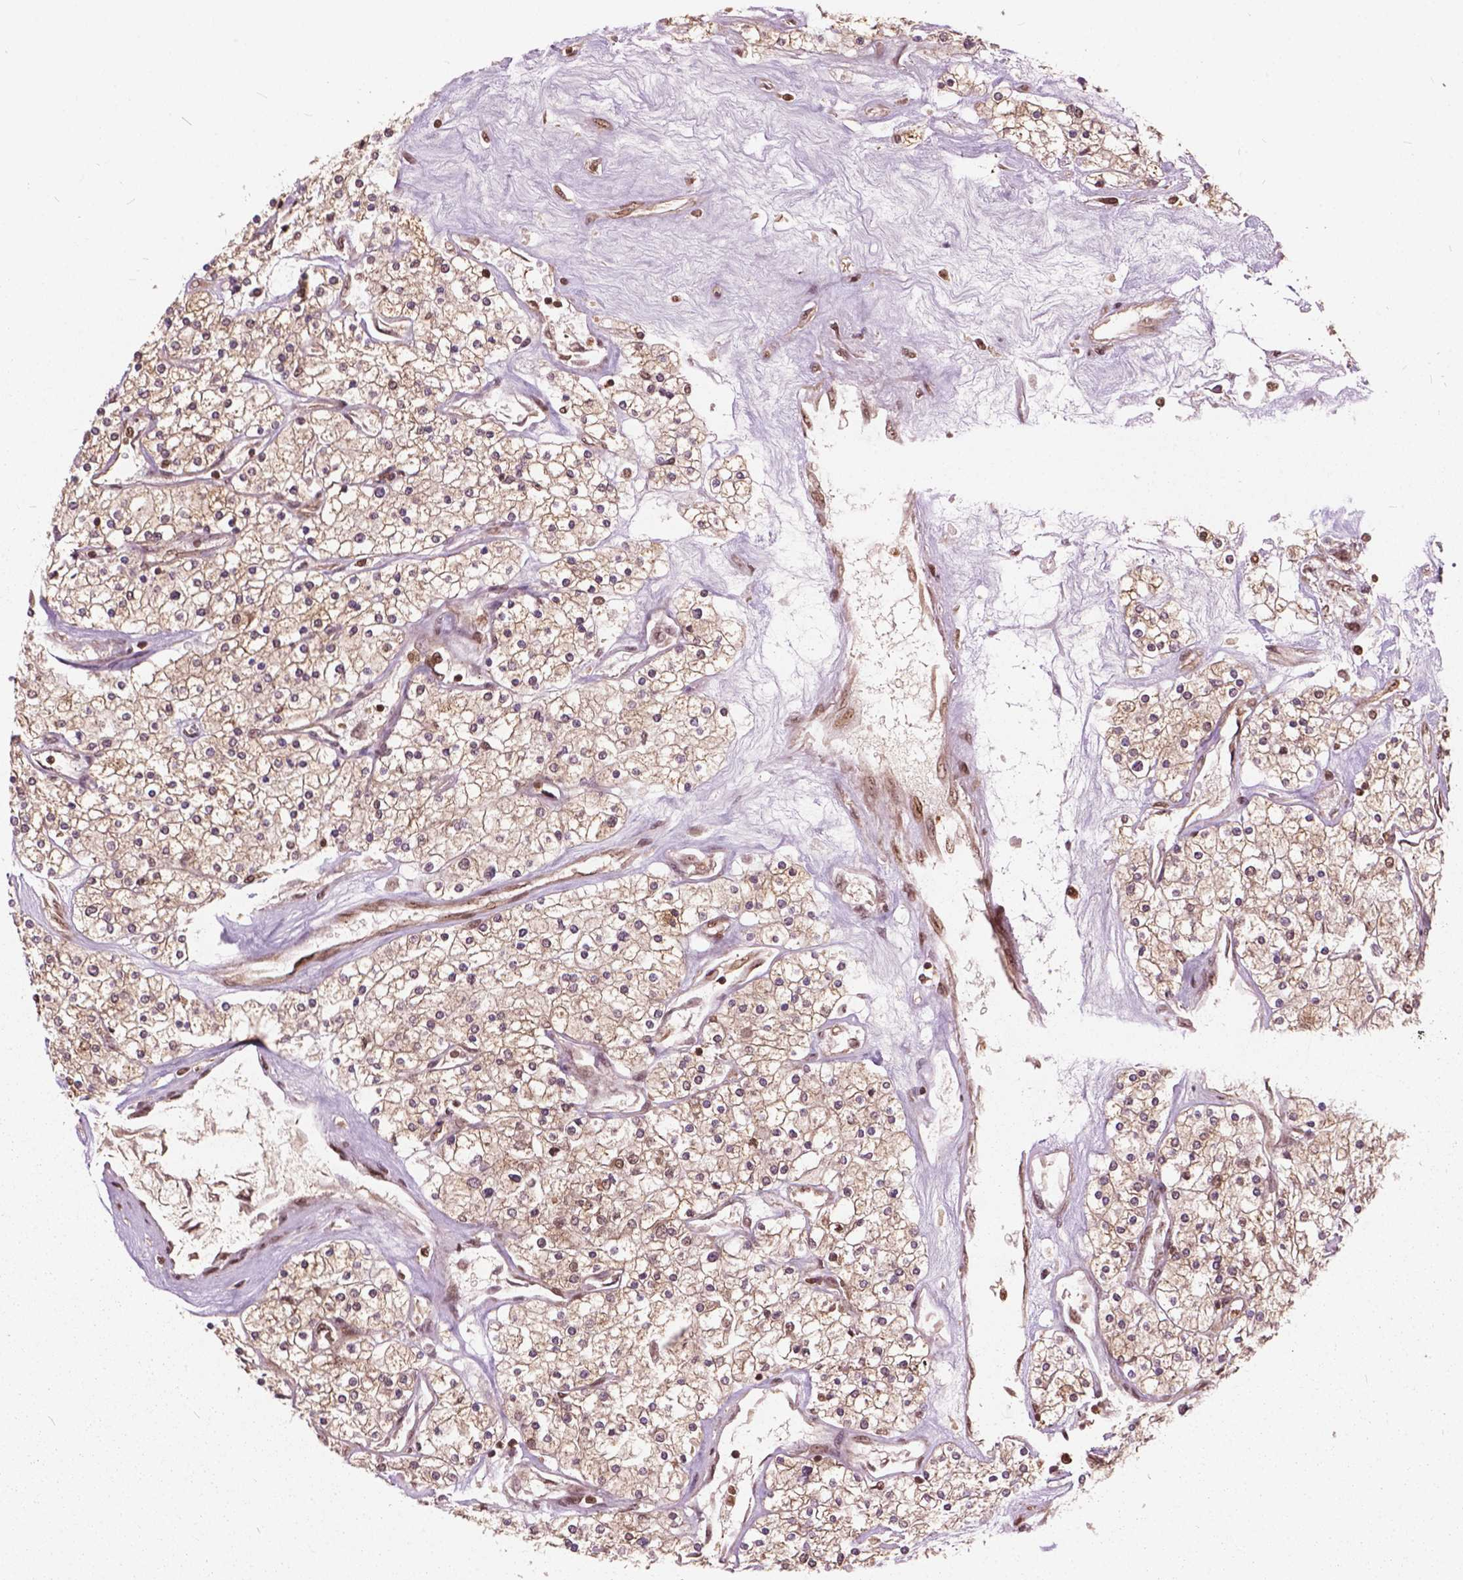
{"staining": {"intensity": "weak", "quantity": "25%-75%", "location": "nuclear"}, "tissue": "renal cancer", "cell_type": "Tumor cells", "image_type": "cancer", "snomed": [{"axis": "morphology", "description": "Adenocarcinoma, NOS"}, {"axis": "topography", "description": "Kidney"}], "caption": "This is an image of immunohistochemistry staining of renal cancer, which shows weak staining in the nuclear of tumor cells.", "gene": "ANP32B", "patient": {"sex": "male", "age": 80}}